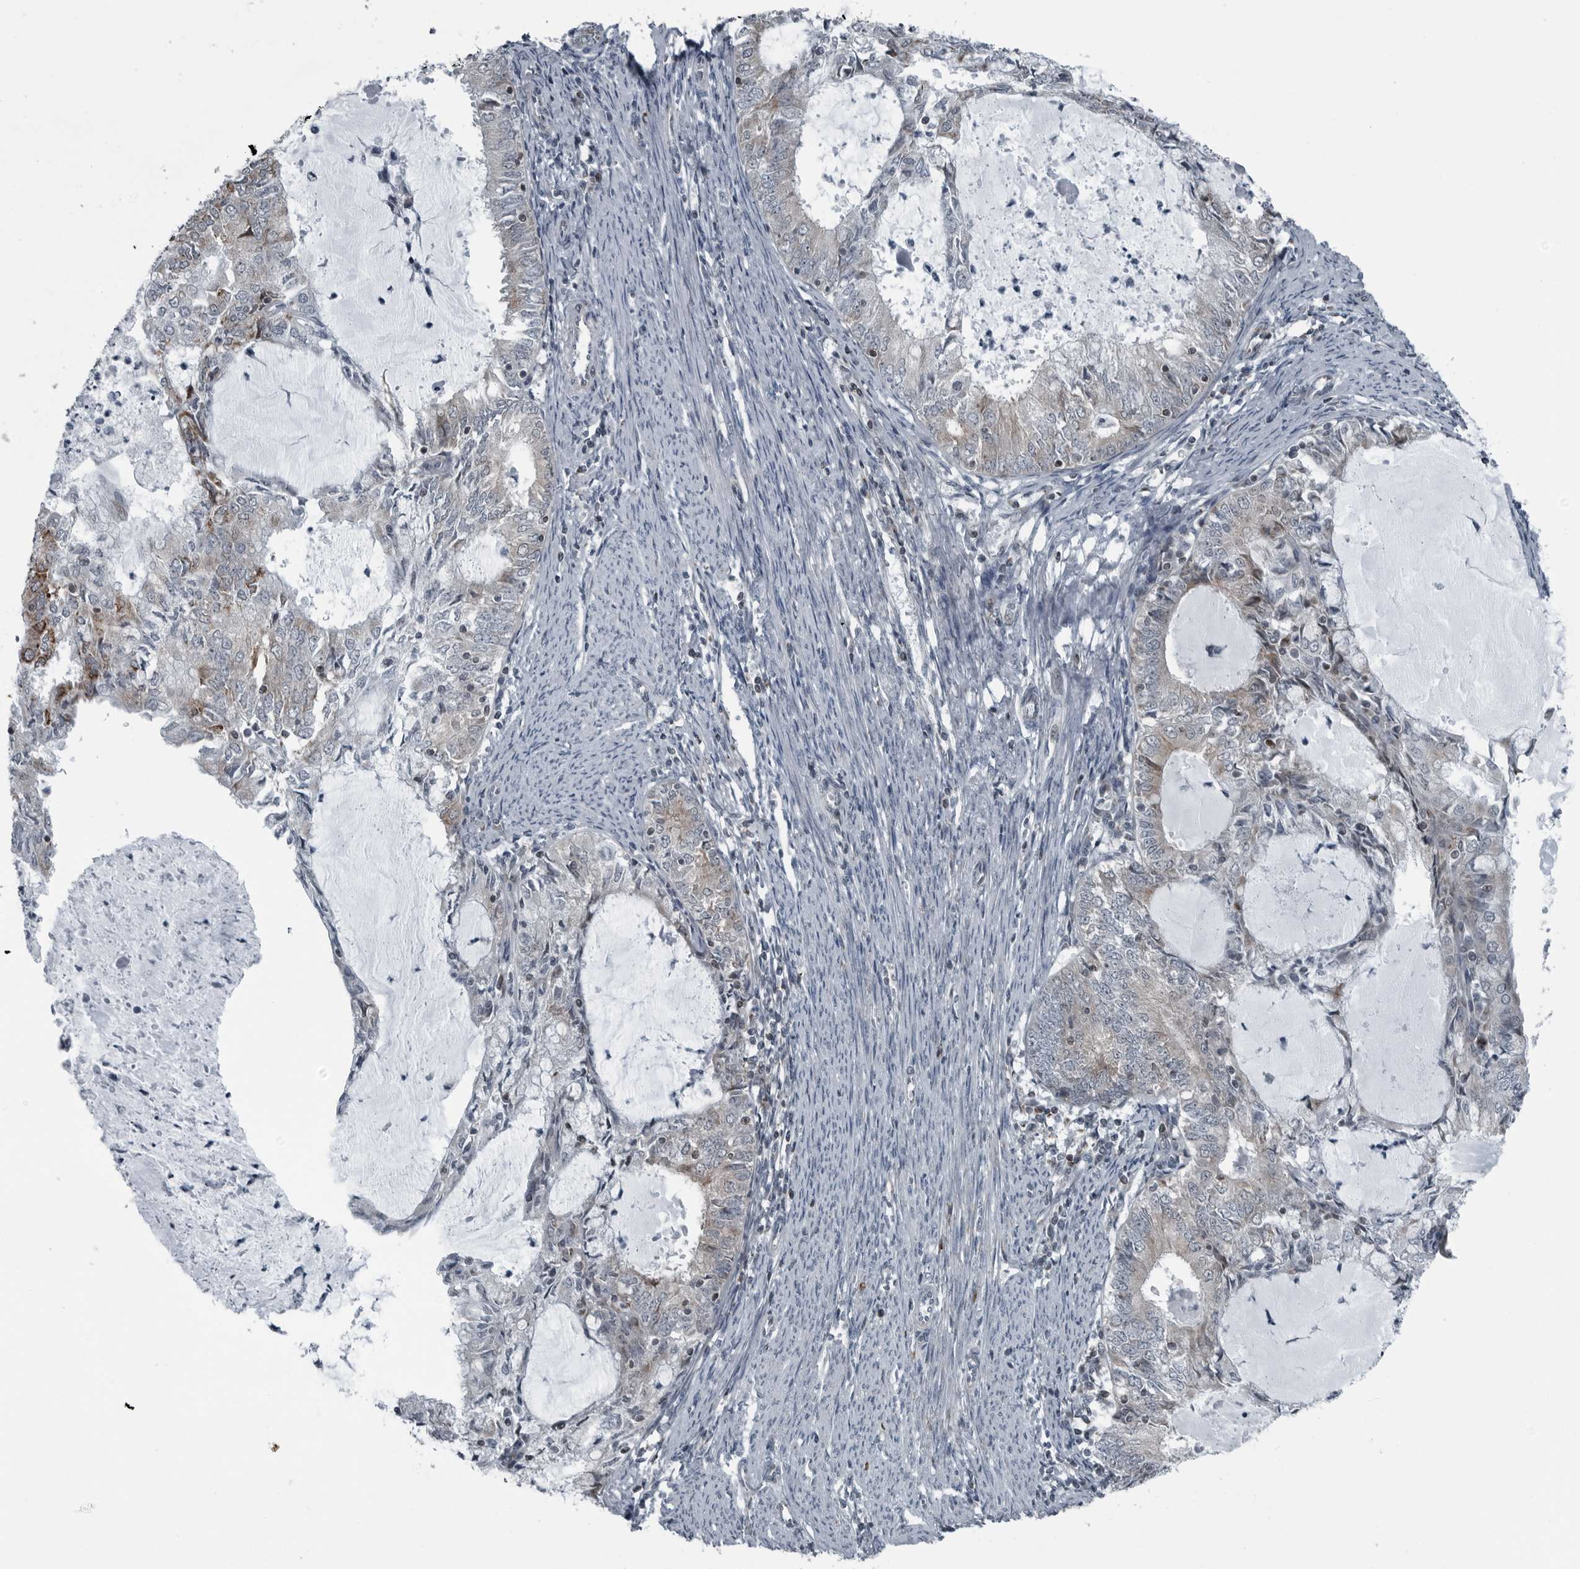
{"staining": {"intensity": "weak", "quantity": "<25%", "location": "cytoplasmic/membranous"}, "tissue": "endometrial cancer", "cell_type": "Tumor cells", "image_type": "cancer", "snomed": [{"axis": "morphology", "description": "Adenocarcinoma, NOS"}, {"axis": "topography", "description": "Endometrium"}], "caption": "Immunohistochemical staining of endometrial cancer demonstrates no significant expression in tumor cells.", "gene": "GAK", "patient": {"sex": "female", "age": 57}}